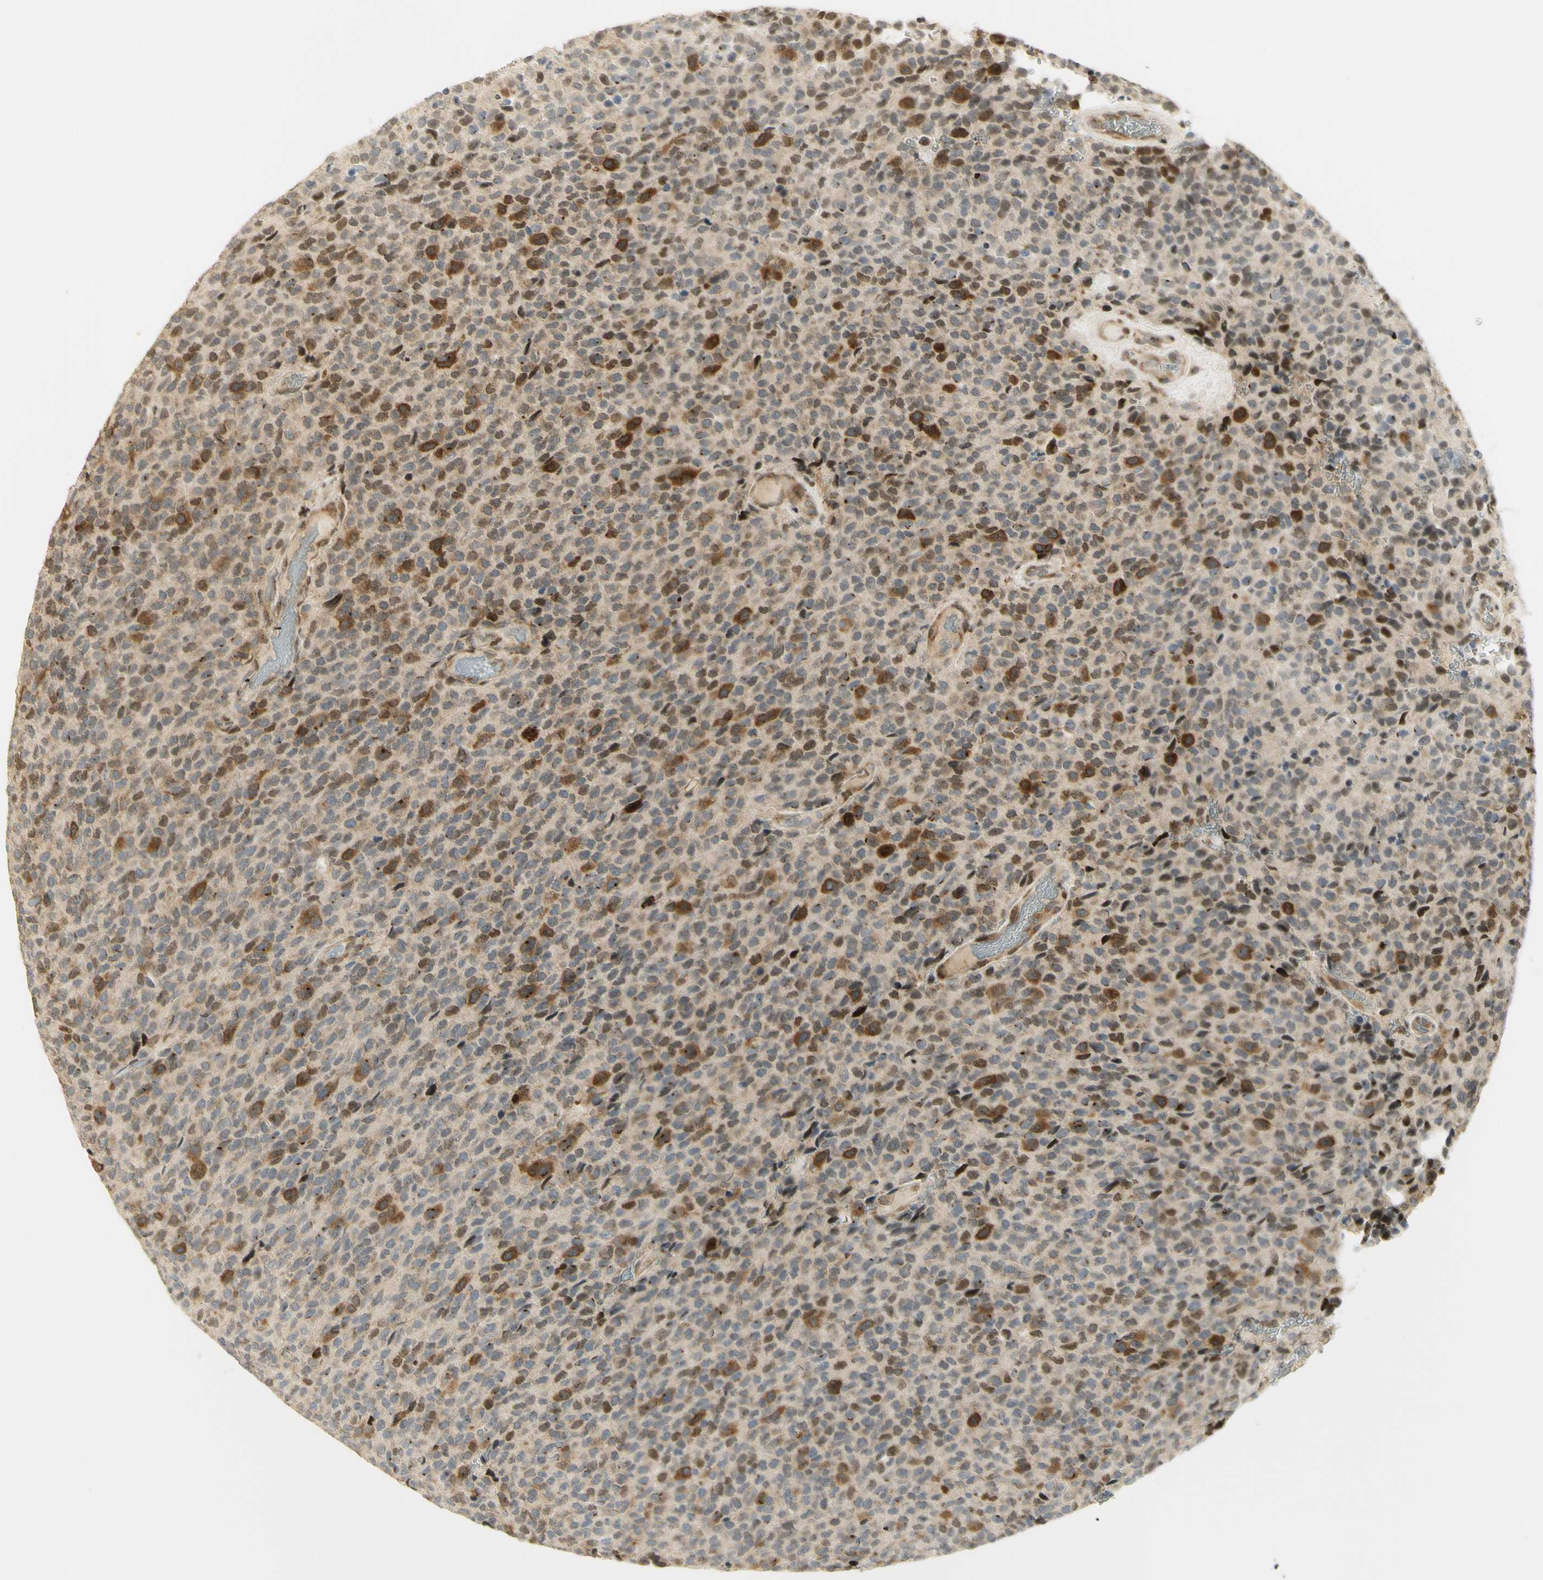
{"staining": {"intensity": "strong", "quantity": "<25%", "location": "cytoplasmic/membranous,nuclear"}, "tissue": "glioma", "cell_type": "Tumor cells", "image_type": "cancer", "snomed": [{"axis": "morphology", "description": "Glioma, malignant, High grade"}, {"axis": "topography", "description": "pancreas cauda"}], "caption": "An image showing strong cytoplasmic/membranous and nuclear staining in approximately <25% of tumor cells in glioma, as visualized by brown immunohistochemical staining.", "gene": "KIF11", "patient": {"sex": "male", "age": 60}}